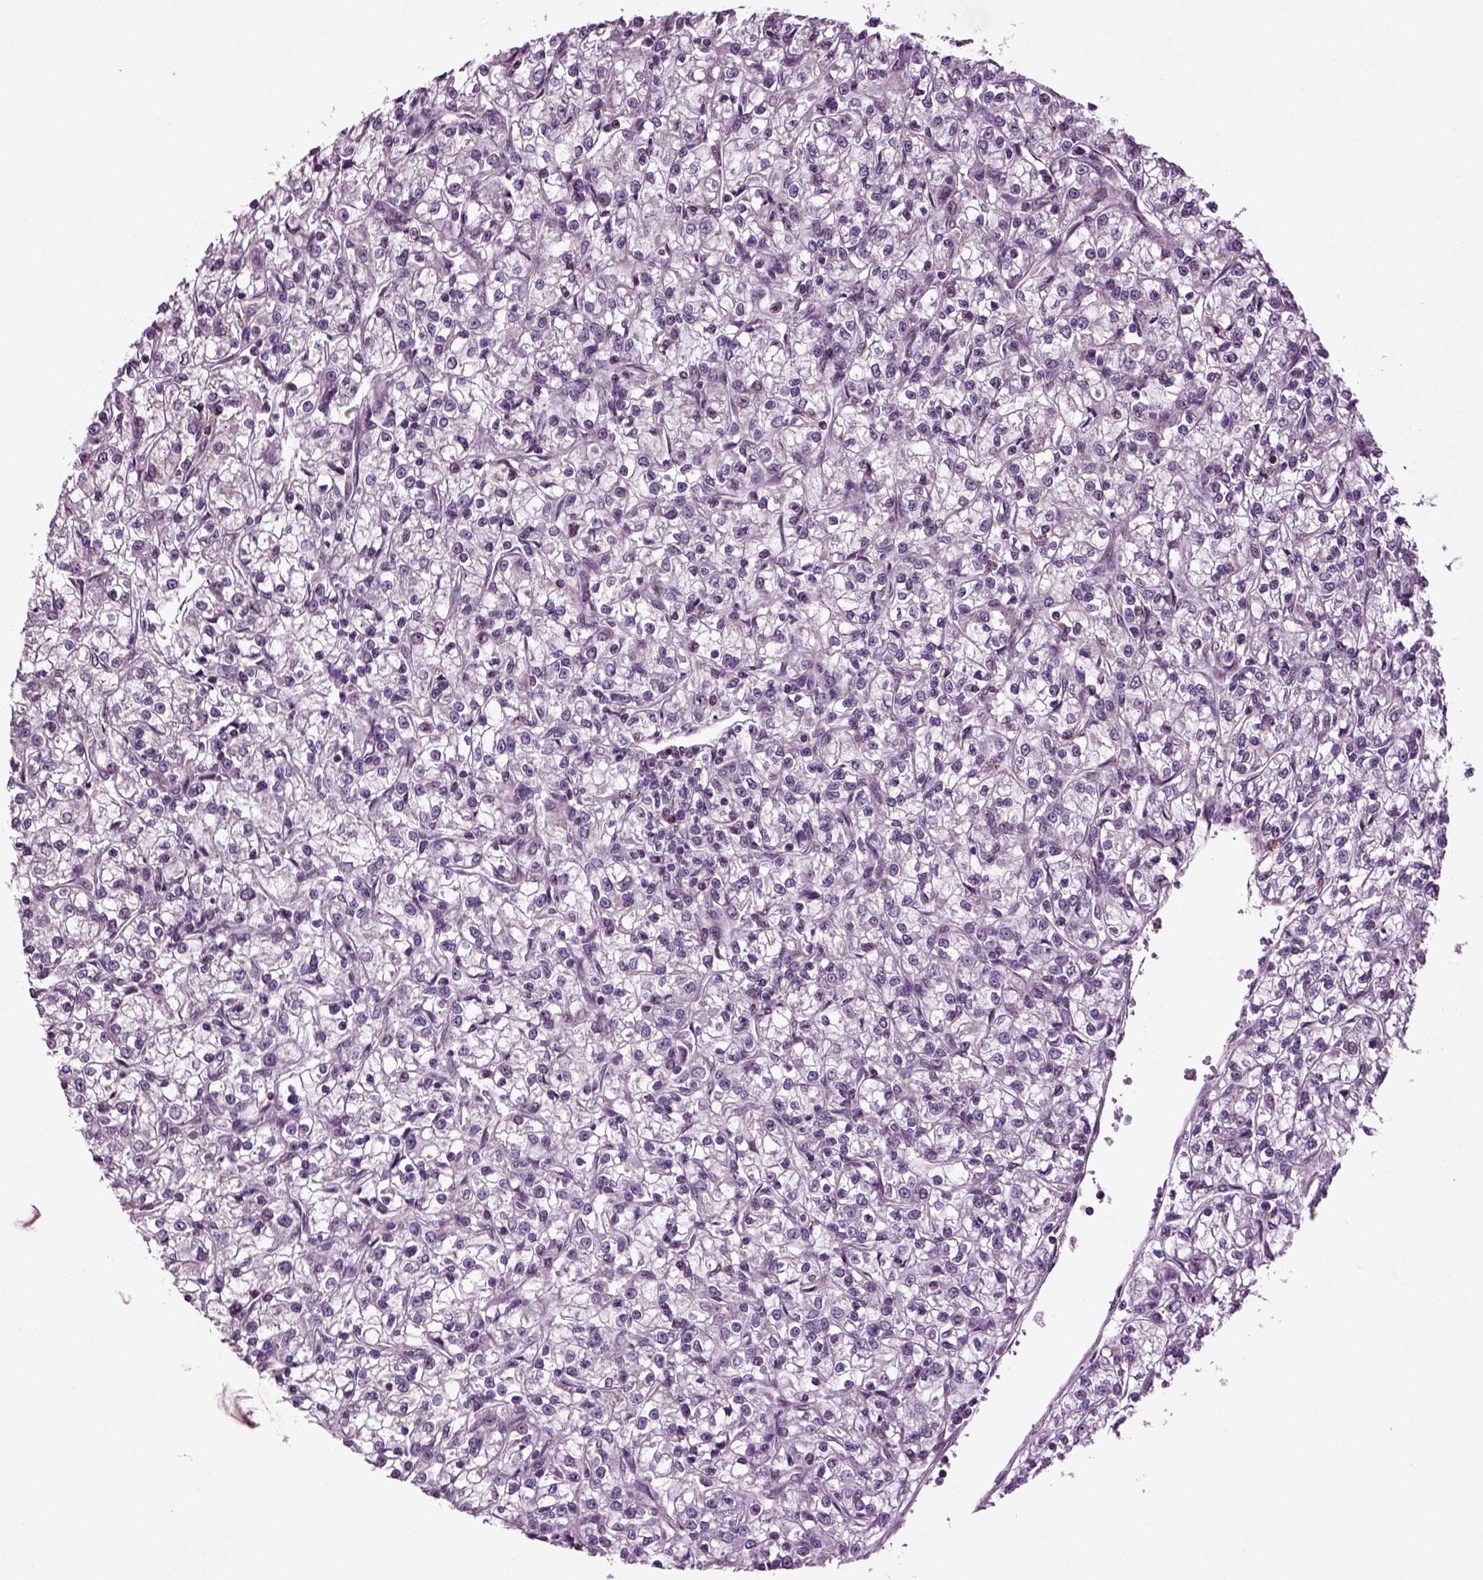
{"staining": {"intensity": "negative", "quantity": "none", "location": "none"}, "tissue": "renal cancer", "cell_type": "Tumor cells", "image_type": "cancer", "snomed": [{"axis": "morphology", "description": "Adenocarcinoma, NOS"}, {"axis": "topography", "description": "Kidney"}], "caption": "Immunohistochemistry (IHC) of renal adenocarcinoma reveals no positivity in tumor cells.", "gene": "HAGHL", "patient": {"sex": "female", "age": 59}}